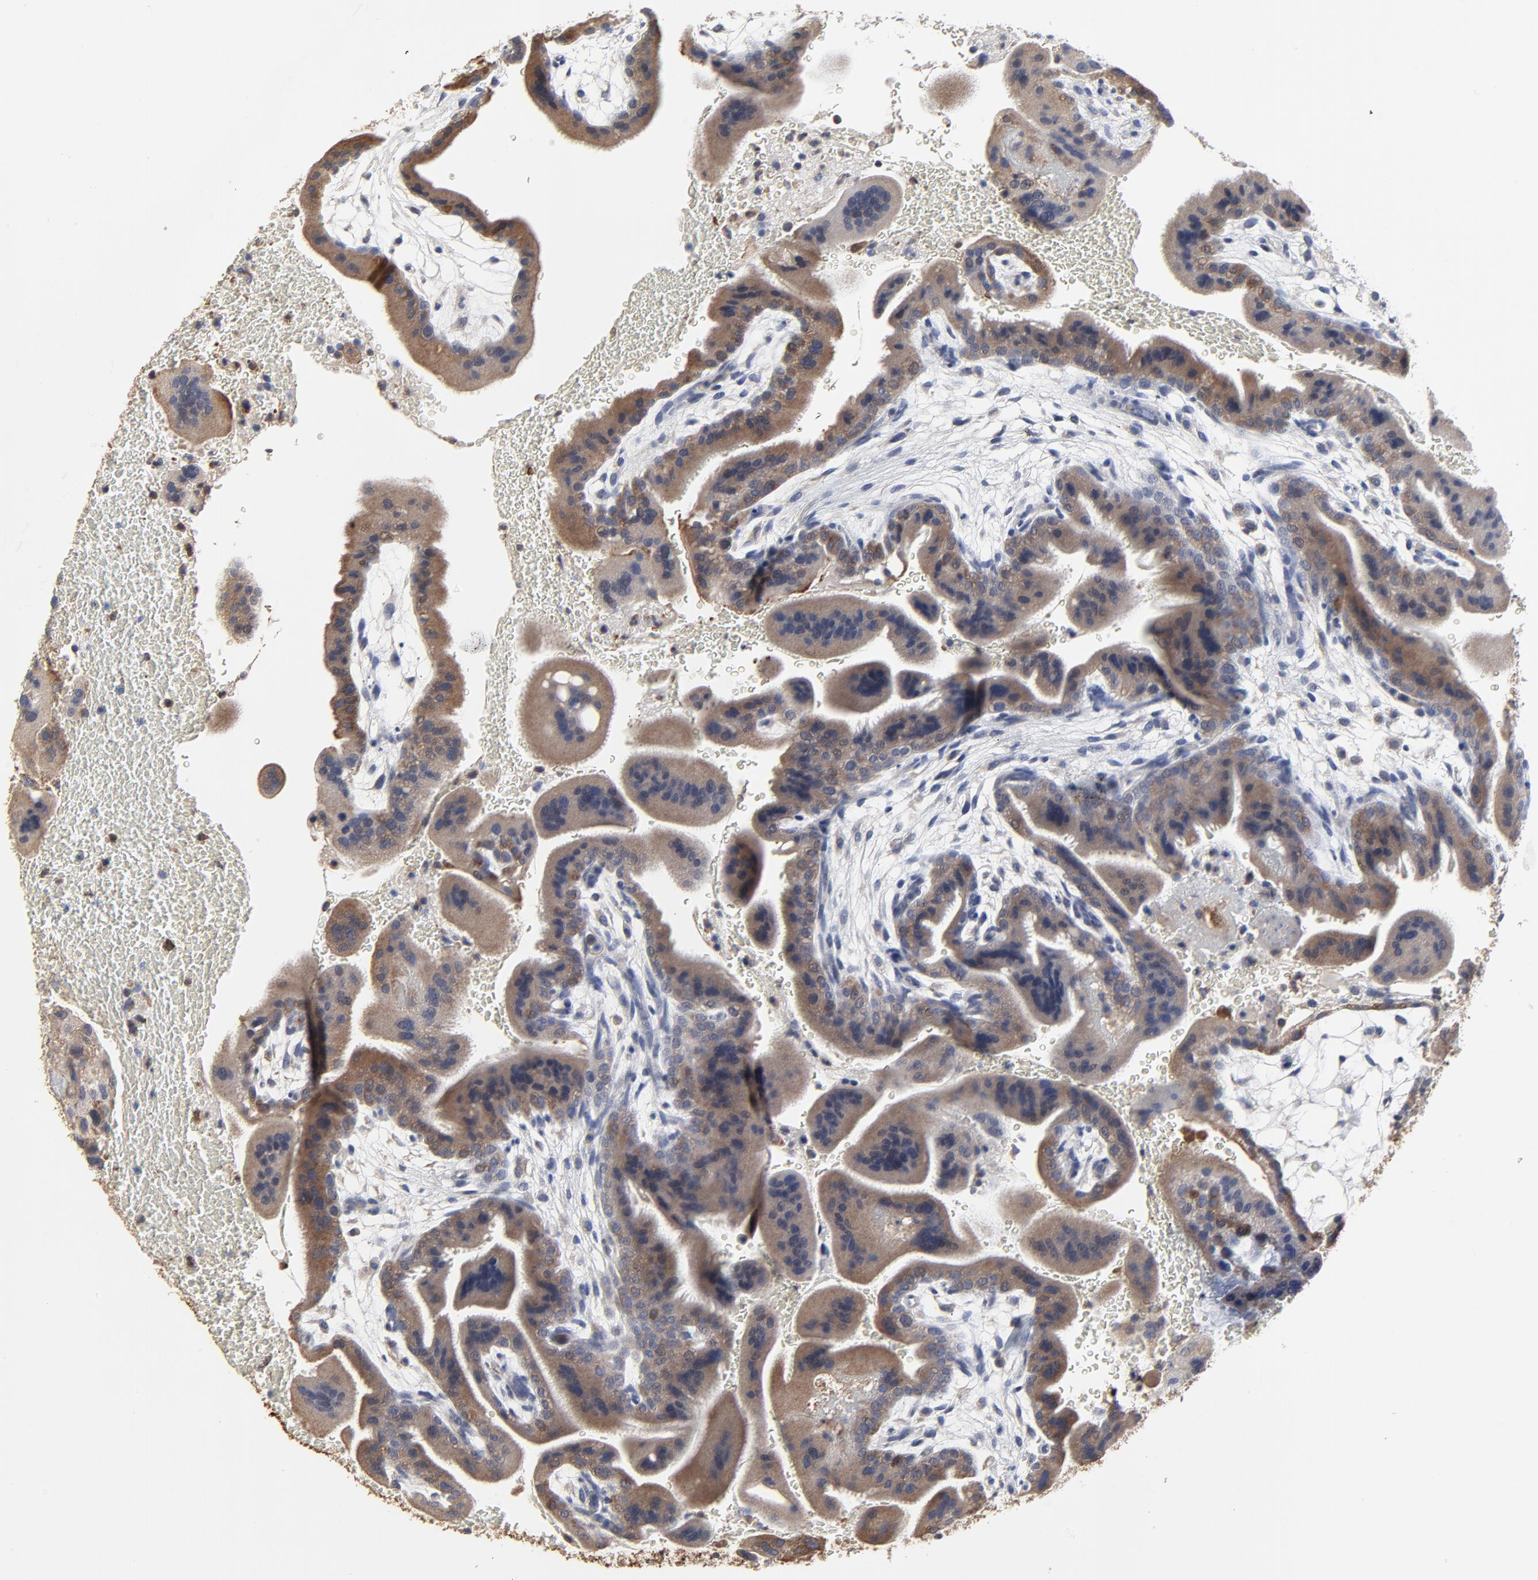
{"staining": {"intensity": "moderate", "quantity": ">75%", "location": "cytoplasmic/membranous"}, "tissue": "placenta", "cell_type": "Trophoblastic cells", "image_type": "normal", "snomed": [{"axis": "morphology", "description": "Normal tissue, NOS"}, {"axis": "topography", "description": "Placenta"}], "caption": "Immunohistochemistry micrograph of unremarkable placenta: human placenta stained using immunohistochemistry (IHC) shows medium levels of moderate protein expression localized specifically in the cytoplasmic/membranous of trophoblastic cells, appearing as a cytoplasmic/membranous brown color.", "gene": "NXF3", "patient": {"sex": "female", "age": 19}}